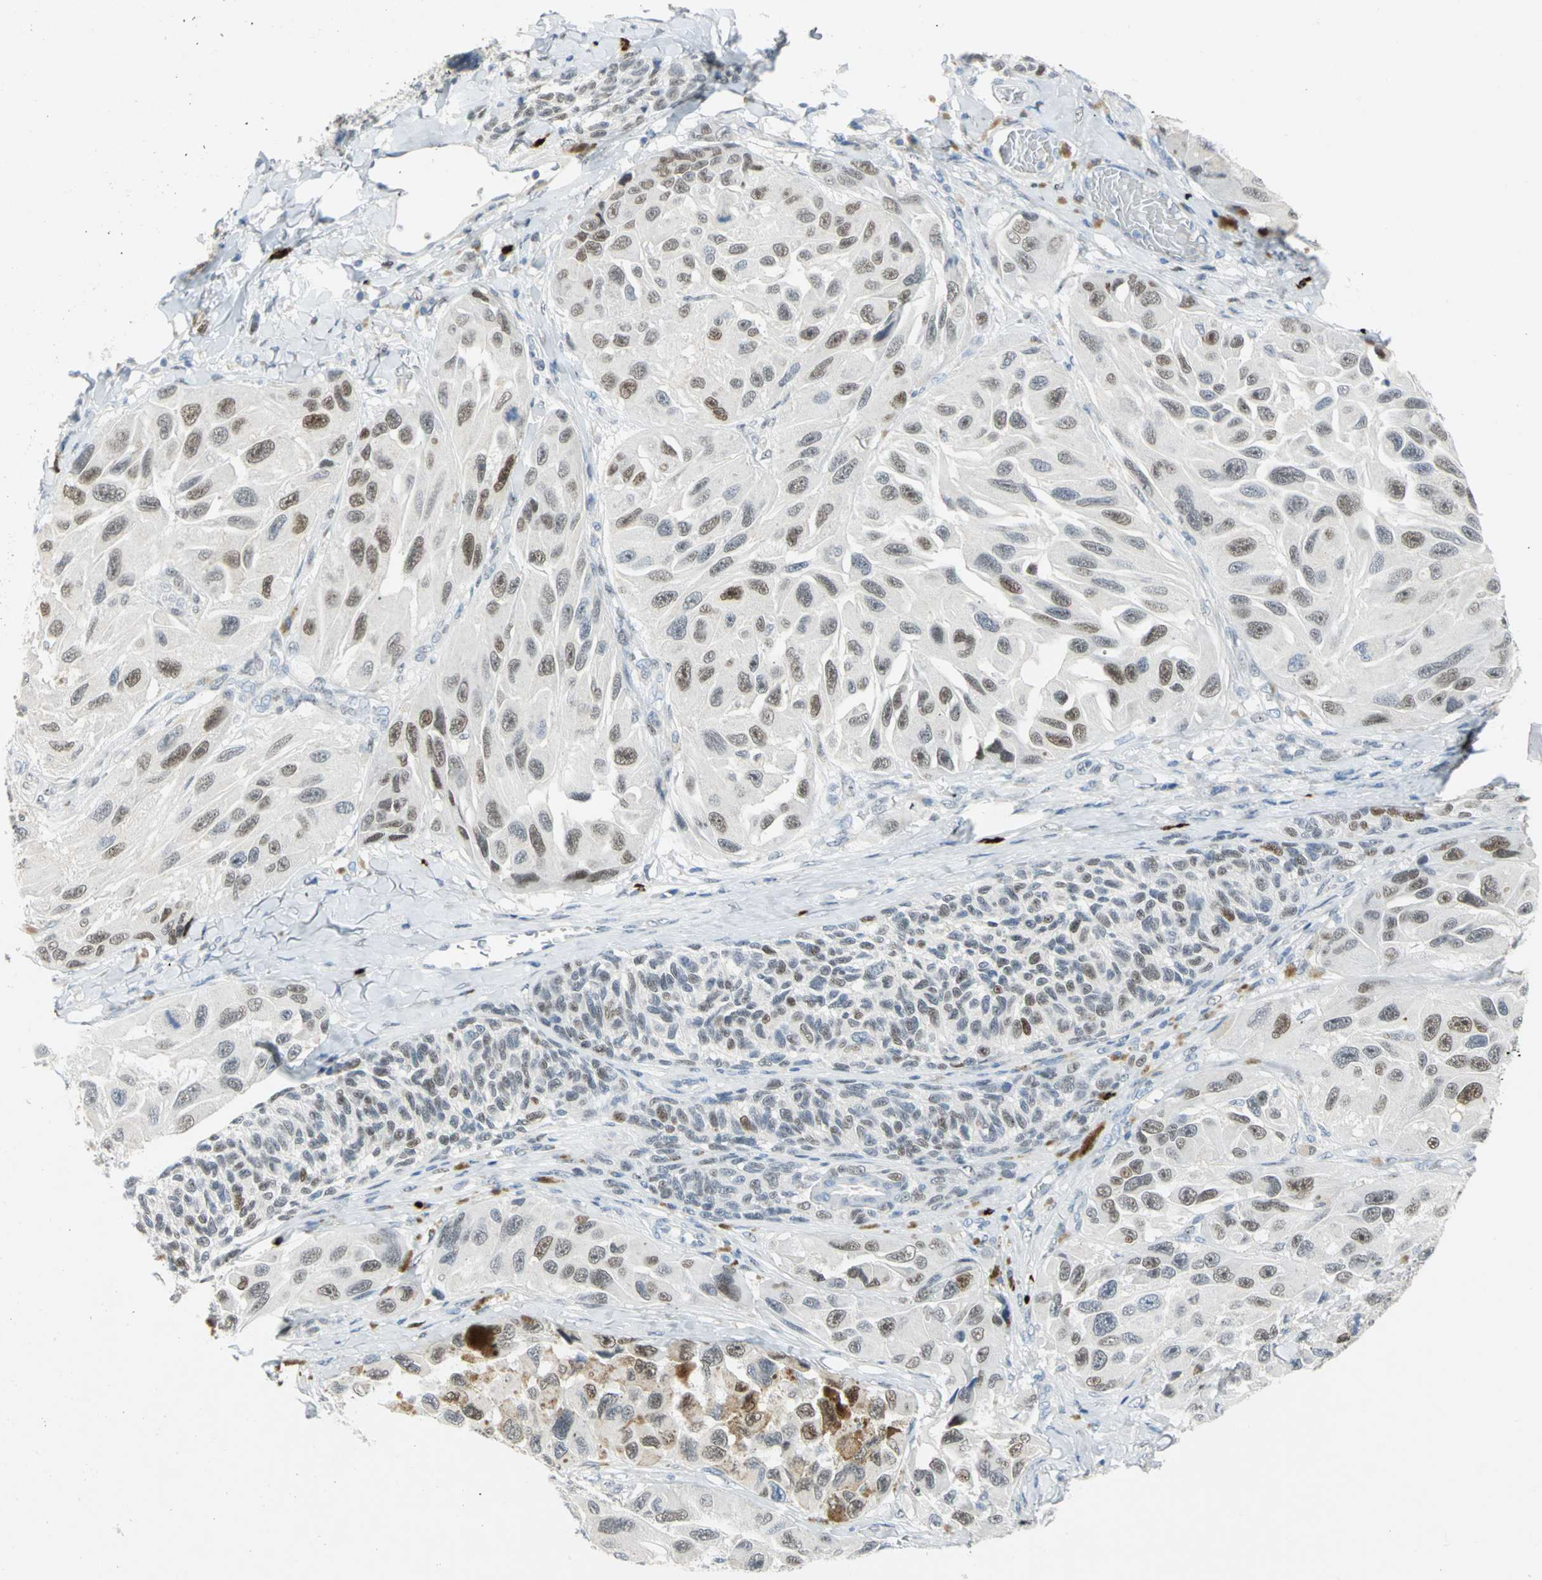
{"staining": {"intensity": "moderate", "quantity": ">75%", "location": "nuclear"}, "tissue": "melanoma", "cell_type": "Tumor cells", "image_type": "cancer", "snomed": [{"axis": "morphology", "description": "Malignant melanoma, NOS"}, {"axis": "topography", "description": "Skin"}], "caption": "Immunohistochemistry (IHC) of human melanoma demonstrates medium levels of moderate nuclear expression in approximately >75% of tumor cells.", "gene": "NAB2", "patient": {"sex": "female", "age": 73}}